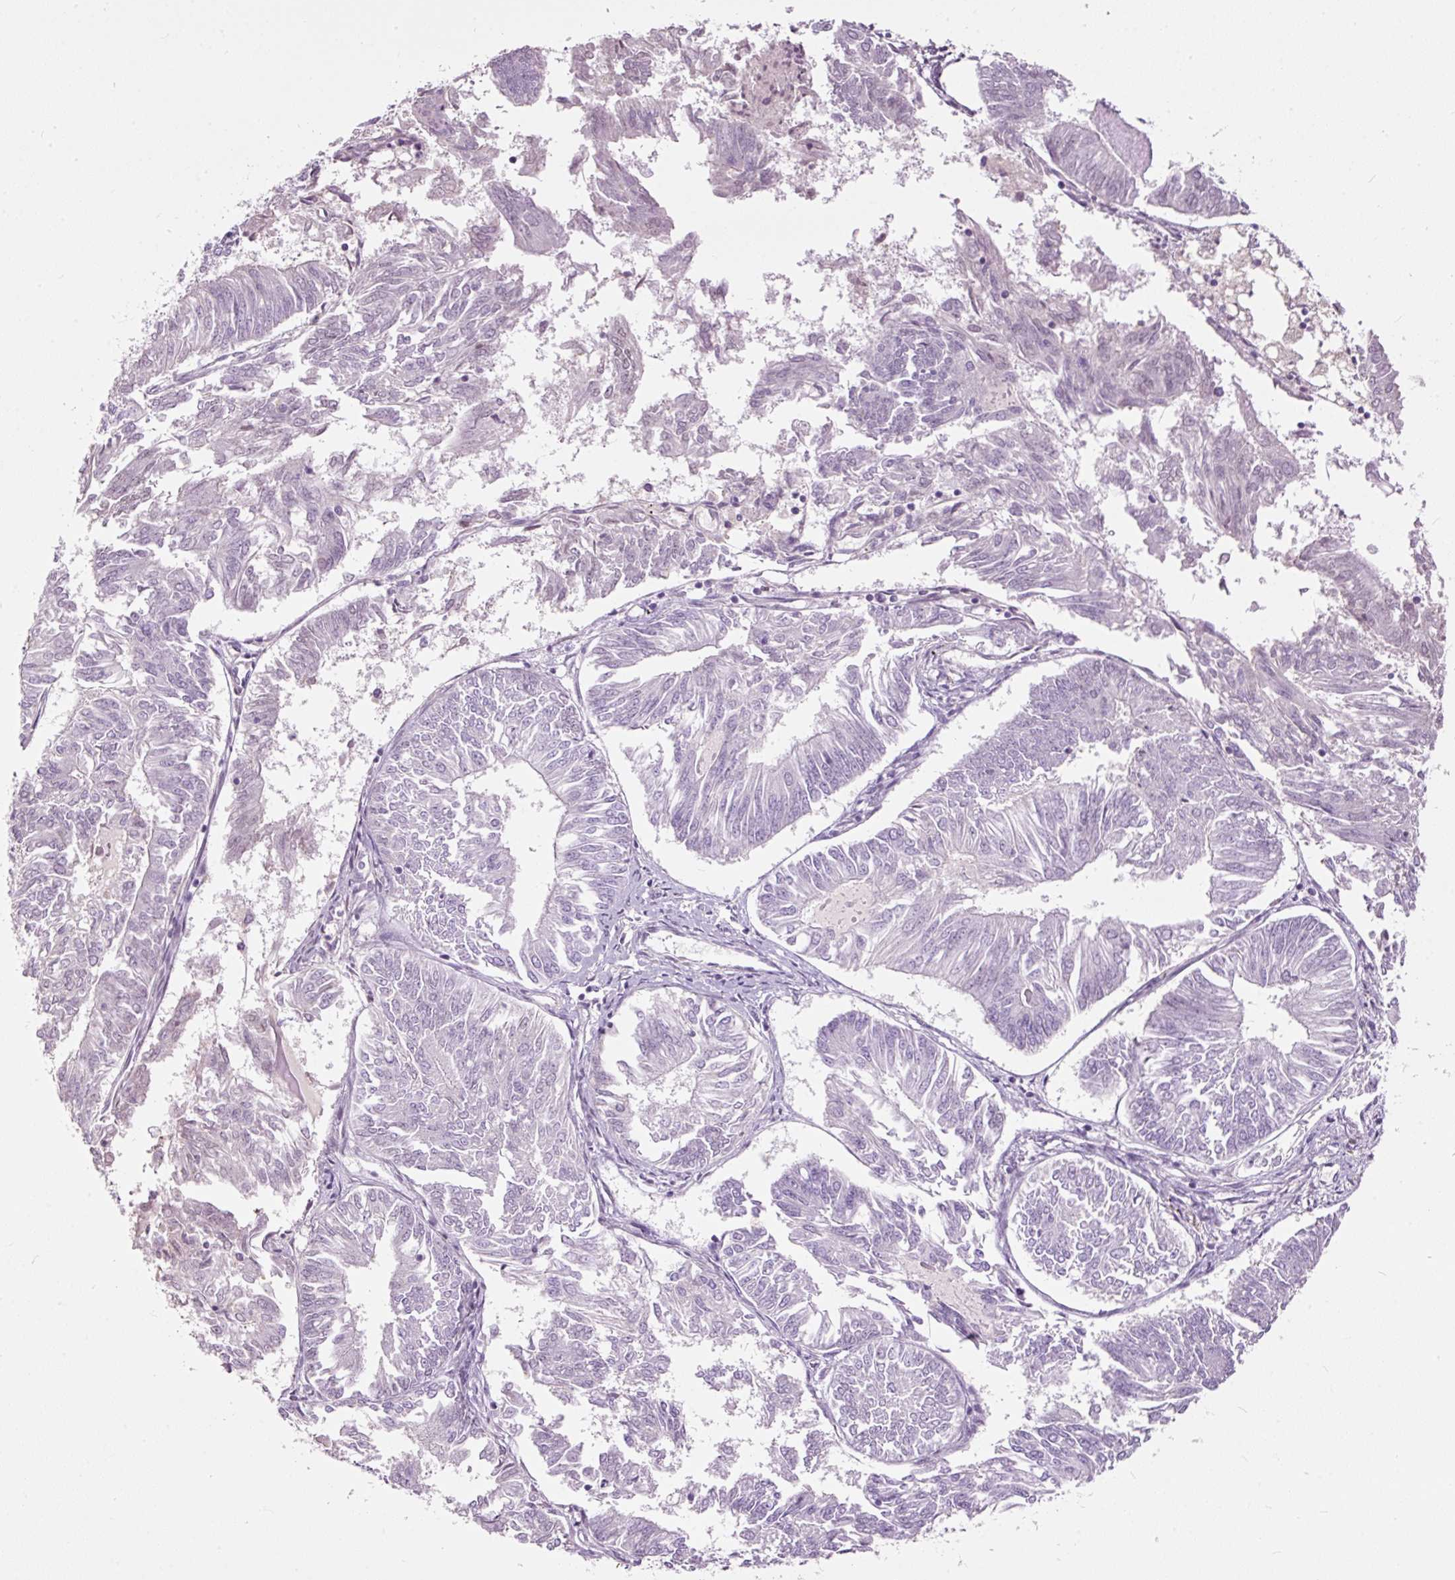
{"staining": {"intensity": "negative", "quantity": "none", "location": "none"}, "tissue": "endometrial cancer", "cell_type": "Tumor cells", "image_type": "cancer", "snomed": [{"axis": "morphology", "description": "Adenocarcinoma, NOS"}, {"axis": "topography", "description": "Endometrium"}], "caption": "Tumor cells are negative for protein expression in human adenocarcinoma (endometrial).", "gene": "FCRL4", "patient": {"sex": "female", "age": 58}}